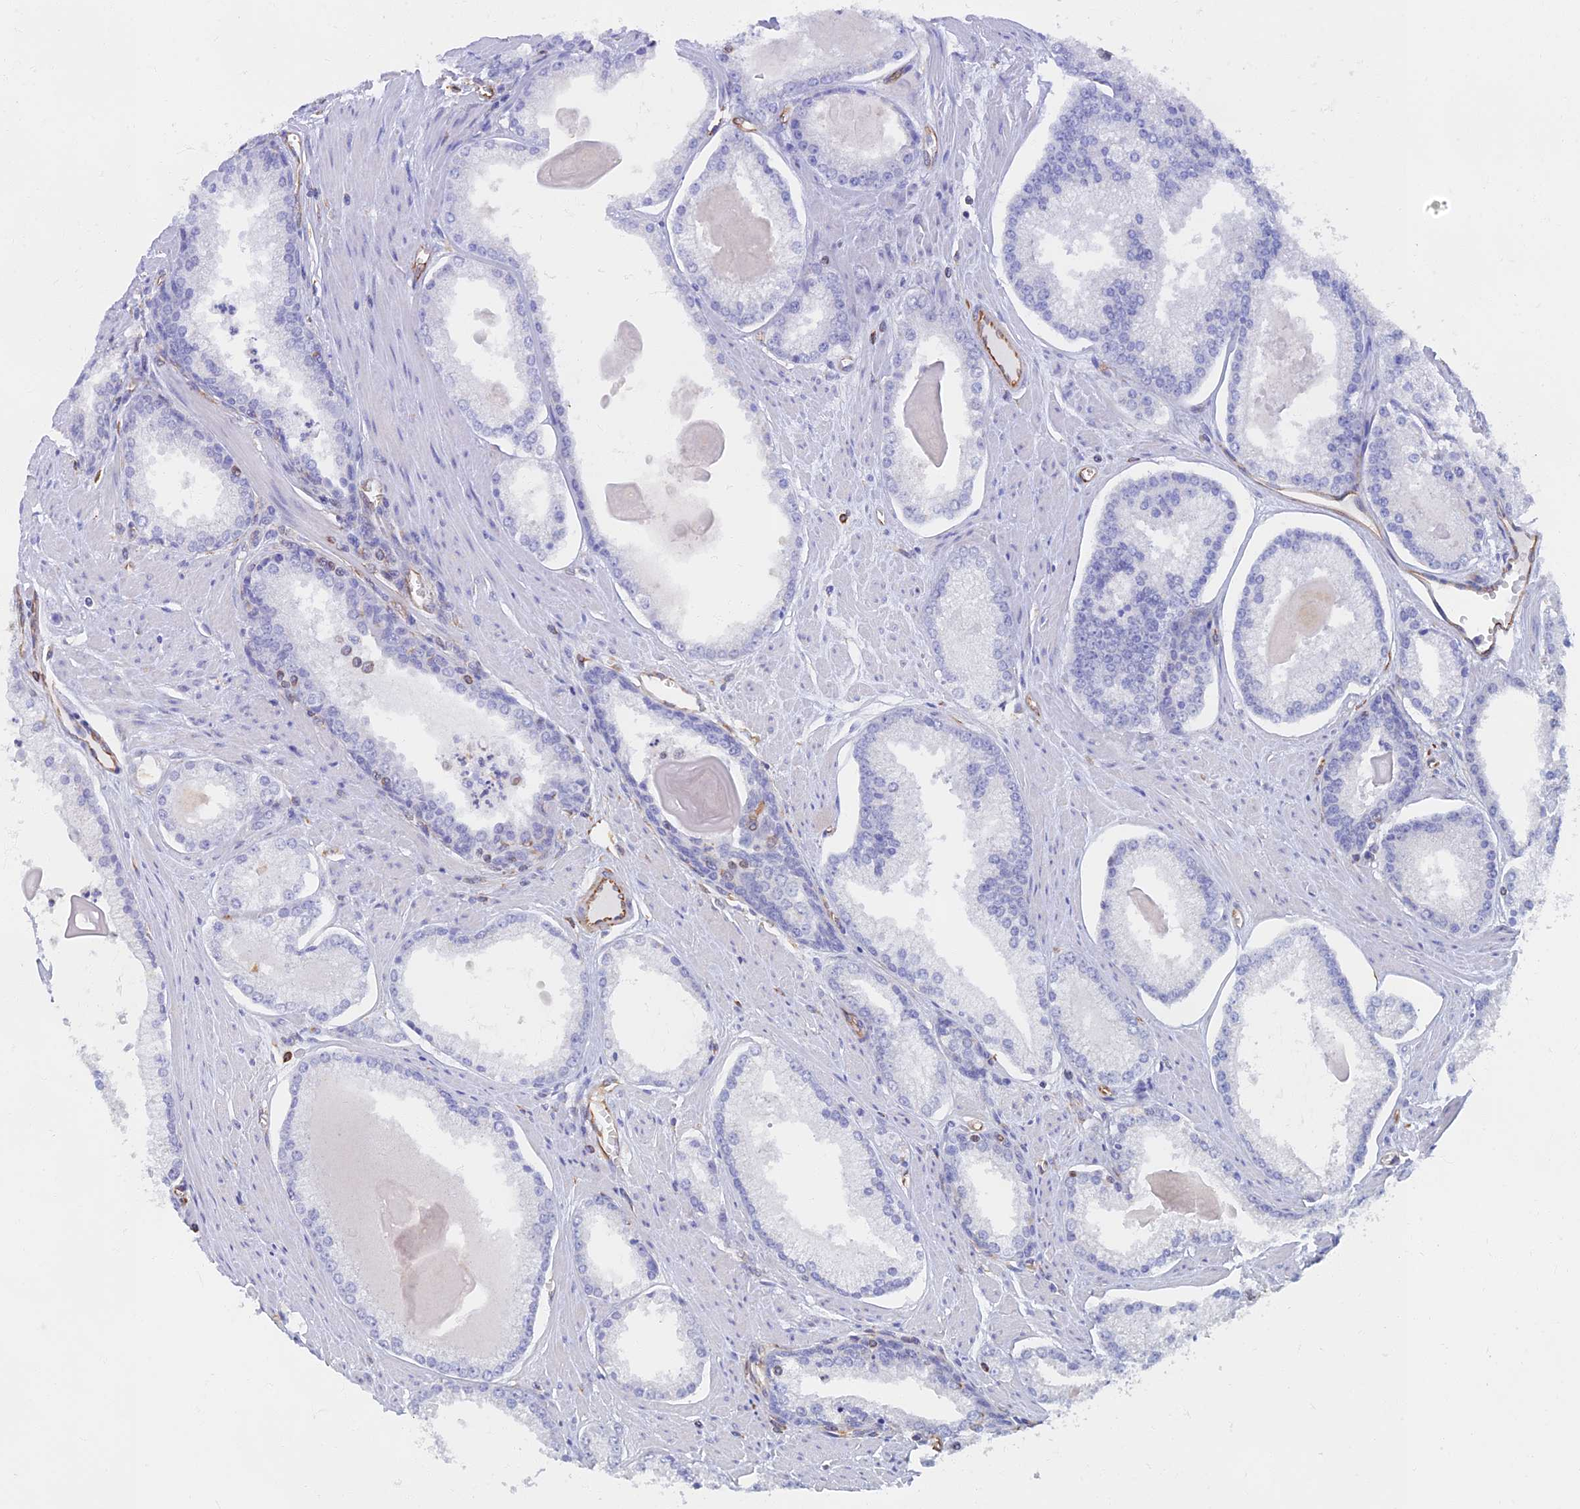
{"staining": {"intensity": "negative", "quantity": "none", "location": "none"}, "tissue": "prostate cancer", "cell_type": "Tumor cells", "image_type": "cancer", "snomed": [{"axis": "morphology", "description": "Adenocarcinoma, Low grade"}, {"axis": "topography", "description": "Prostate"}], "caption": "Prostate cancer (adenocarcinoma (low-grade)) was stained to show a protein in brown. There is no significant staining in tumor cells.", "gene": "RMC1", "patient": {"sex": "male", "age": 54}}